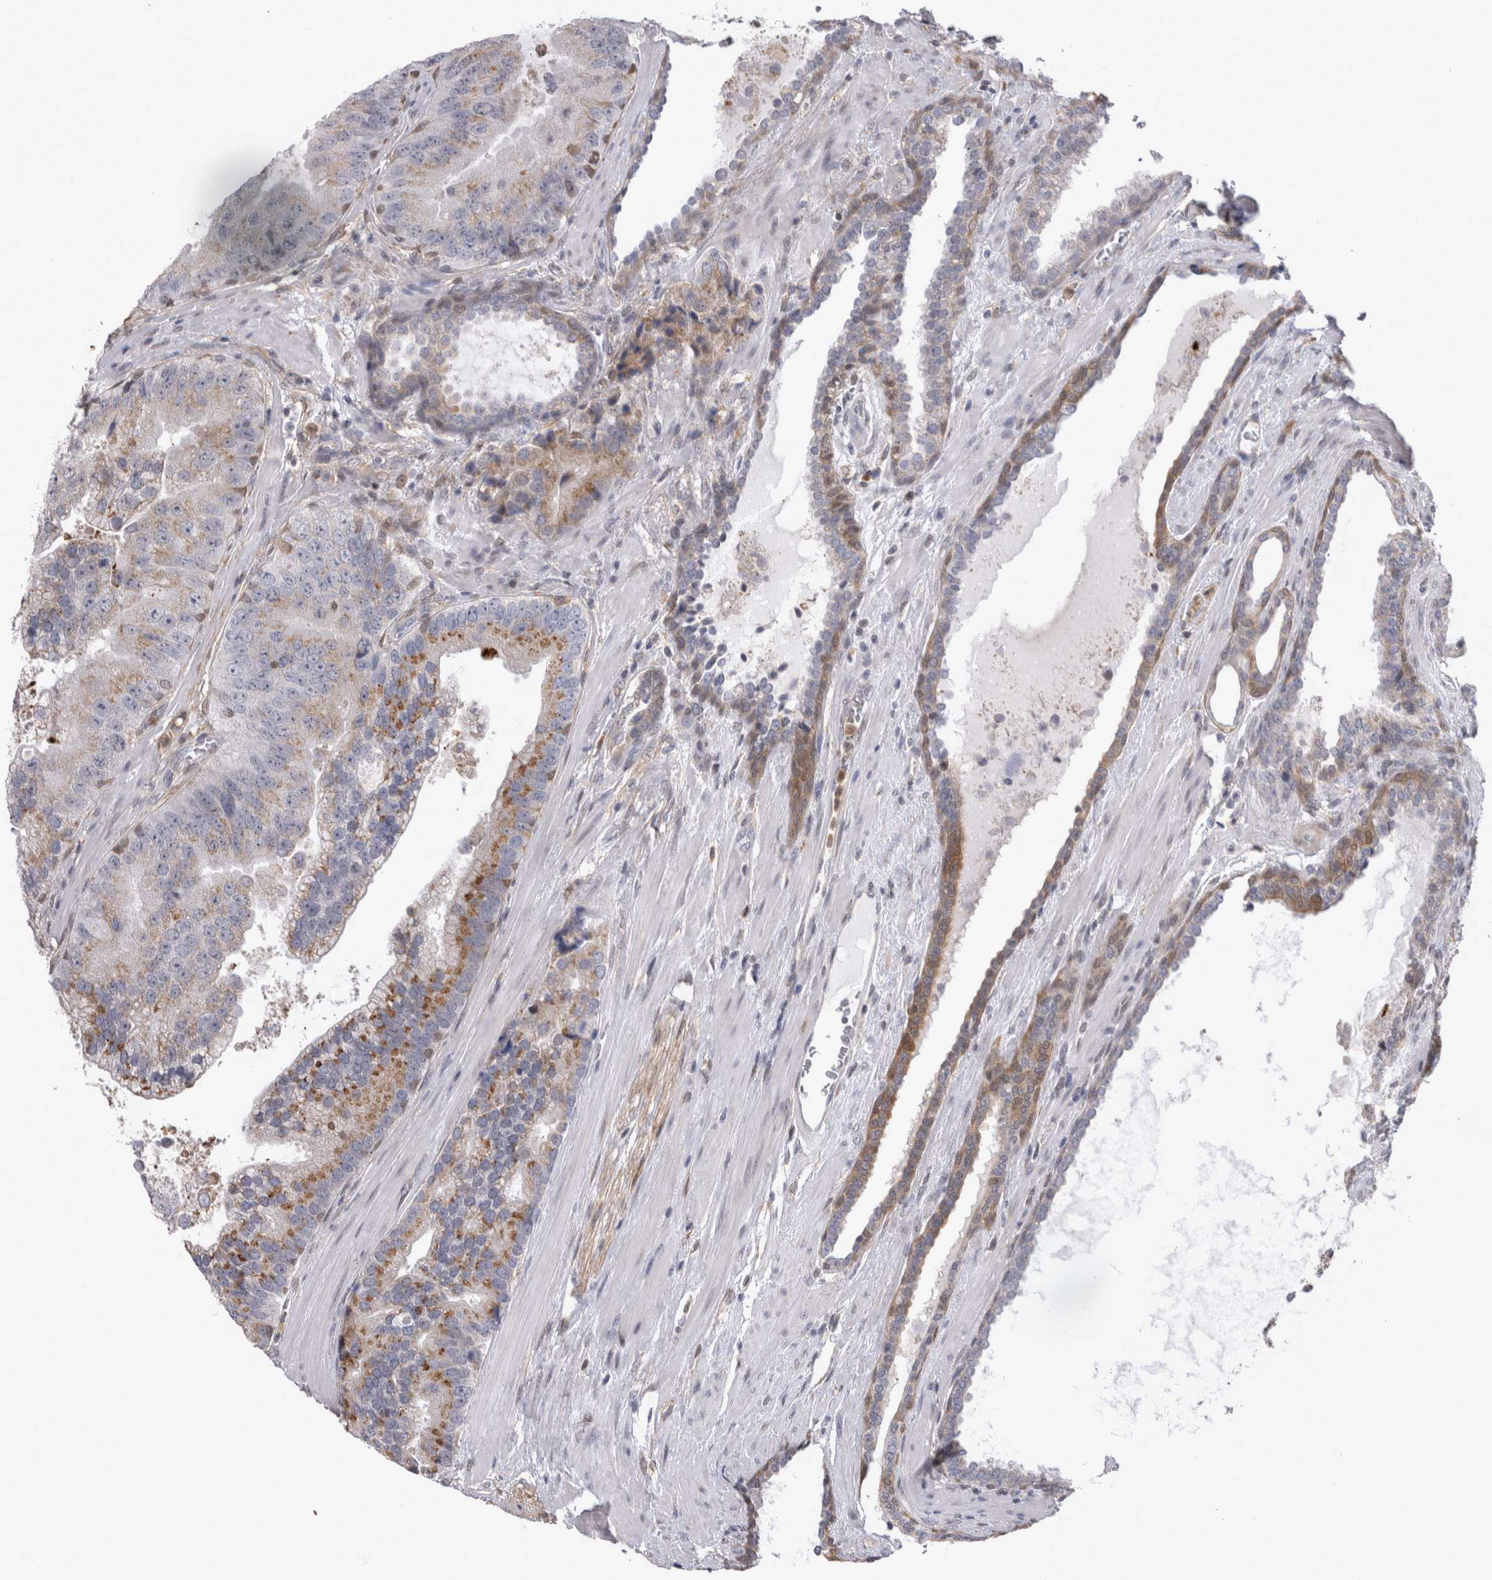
{"staining": {"intensity": "moderate", "quantity": ">75%", "location": "cytoplasmic/membranous"}, "tissue": "prostate cancer", "cell_type": "Tumor cells", "image_type": "cancer", "snomed": [{"axis": "morphology", "description": "Adenocarcinoma, High grade"}, {"axis": "topography", "description": "Prostate"}], "caption": "This is an image of IHC staining of prostate cancer, which shows moderate staining in the cytoplasmic/membranous of tumor cells.", "gene": "CHIC2", "patient": {"sex": "male", "age": 70}}